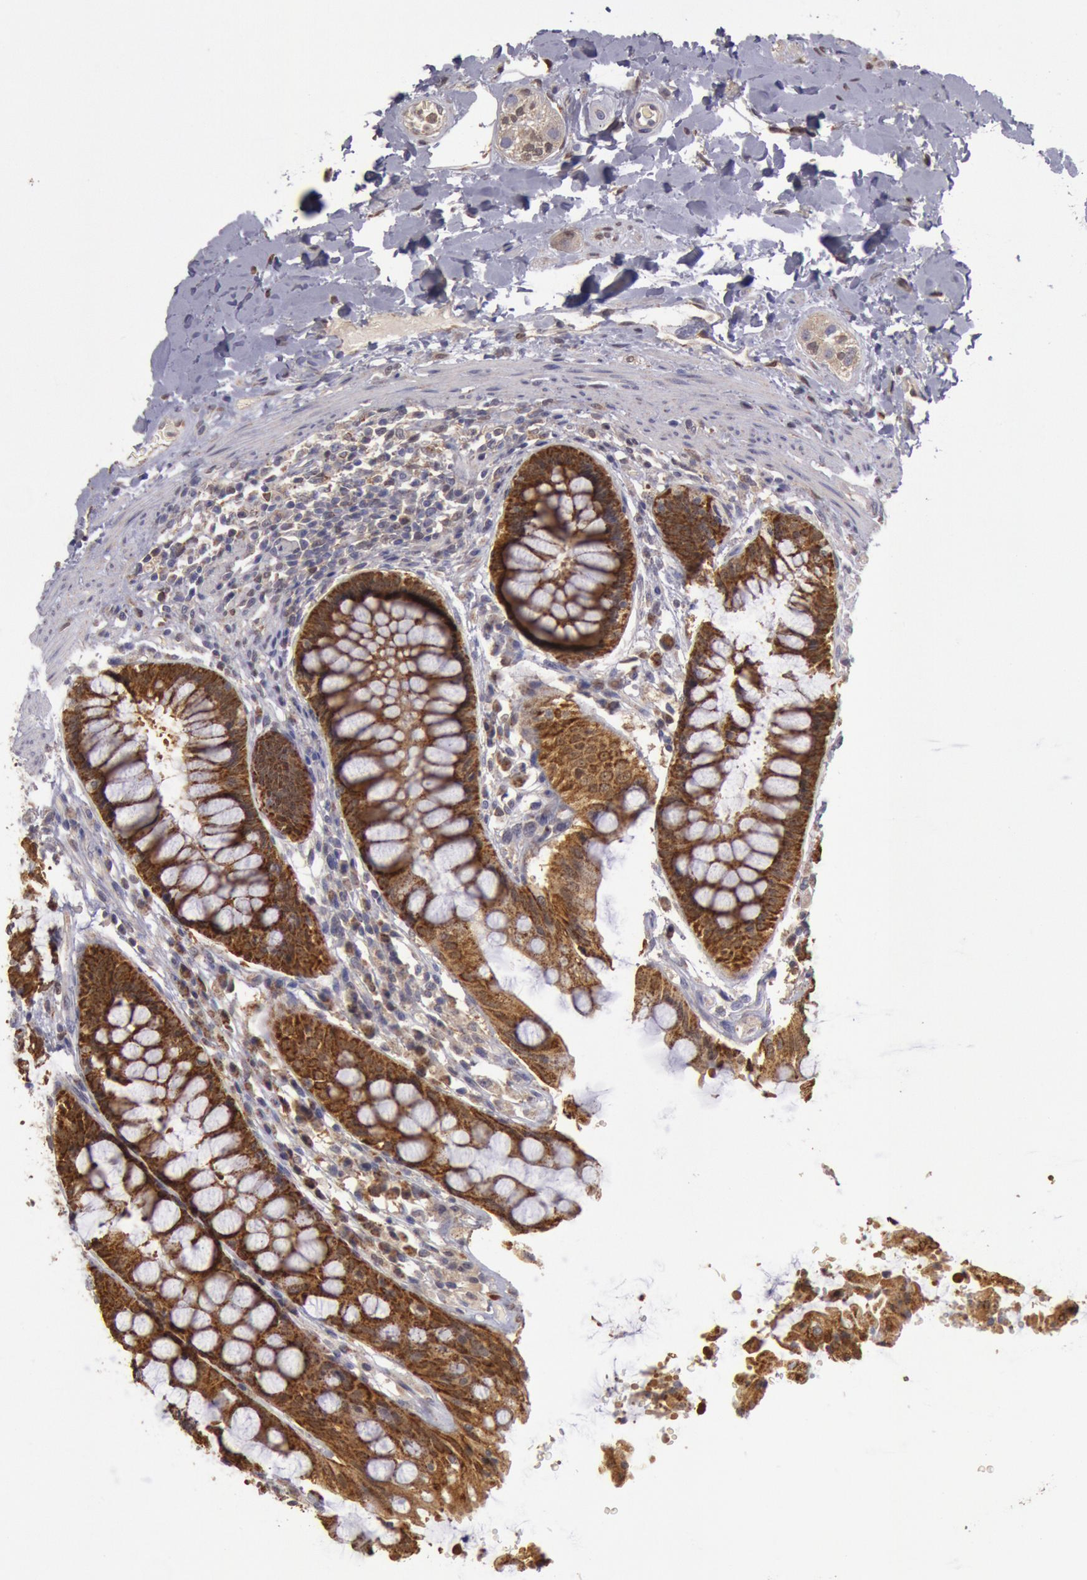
{"staining": {"intensity": "moderate", "quantity": ">75%", "location": "cytoplasmic/membranous"}, "tissue": "rectum", "cell_type": "Glandular cells", "image_type": "normal", "snomed": [{"axis": "morphology", "description": "Normal tissue, NOS"}, {"axis": "topography", "description": "Rectum"}], "caption": "A histopathology image of rectum stained for a protein demonstrates moderate cytoplasmic/membranous brown staining in glandular cells.", "gene": "MPST", "patient": {"sex": "female", "age": 46}}